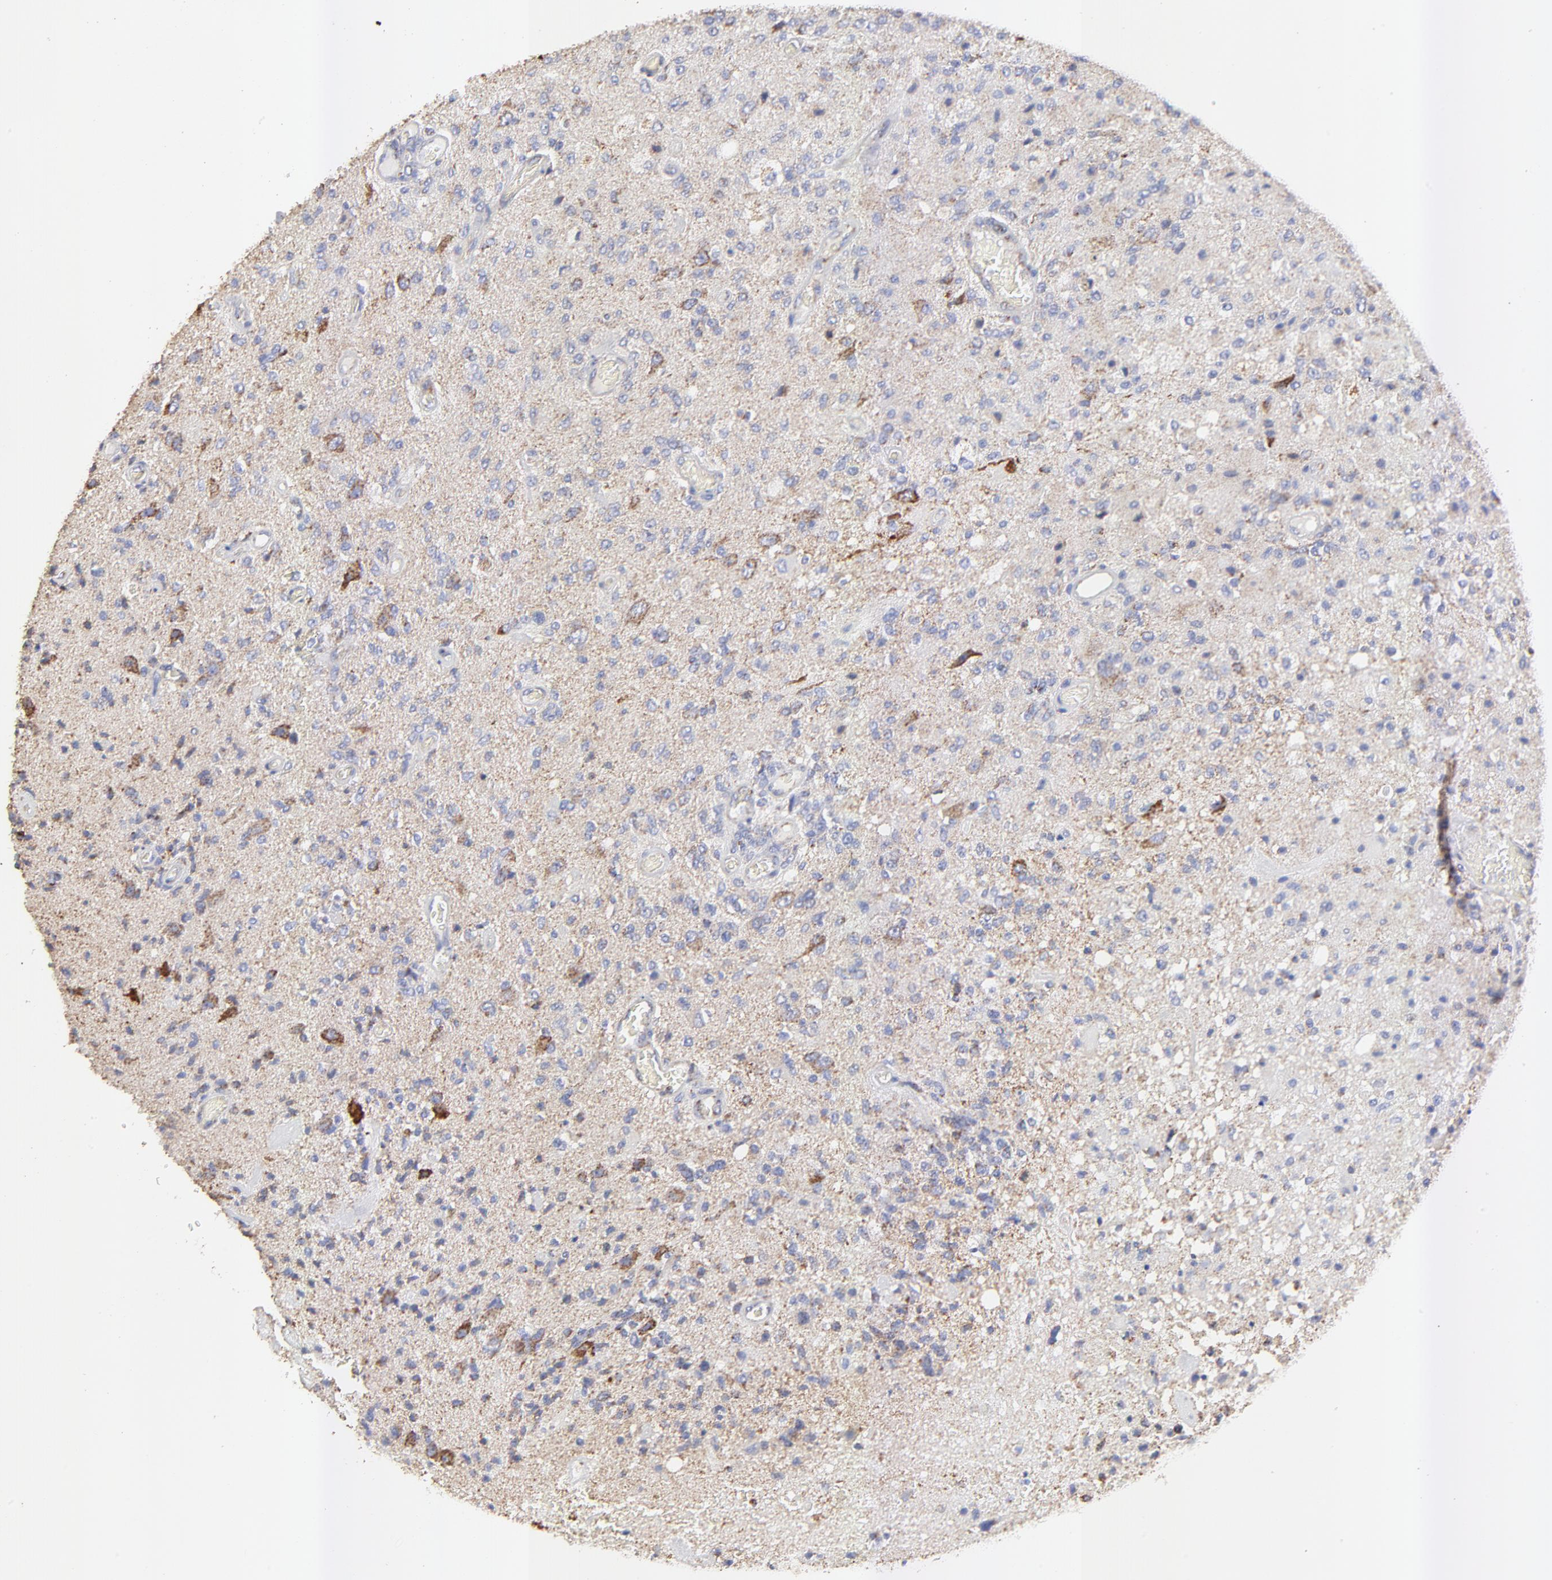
{"staining": {"intensity": "moderate", "quantity": "<25%", "location": "cytoplasmic/membranous"}, "tissue": "glioma", "cell_type": "Tumor cells", "image_type": "cancer", "snomed": [{"axis": "morphology", "description": "Normal tissue, NOS"}, {"axis": "morphology", "description": "Glioma, malignant, High grade"}, {"axis": "topography", "description": "Cerebral cortex"}], "caption": "IHC of human glioma exhibits low levels of moderate cytoplasmic/membranous positivity in approximately <25% of tumor cells. The staining was performed using DAB (3,3'-diaminobenzidine), with brown indicating positive protein expression. Nuclei are stained blue with hematoxylin.", "gene": "COX4I1", "patient": {"sex": "male", "age": 77}}